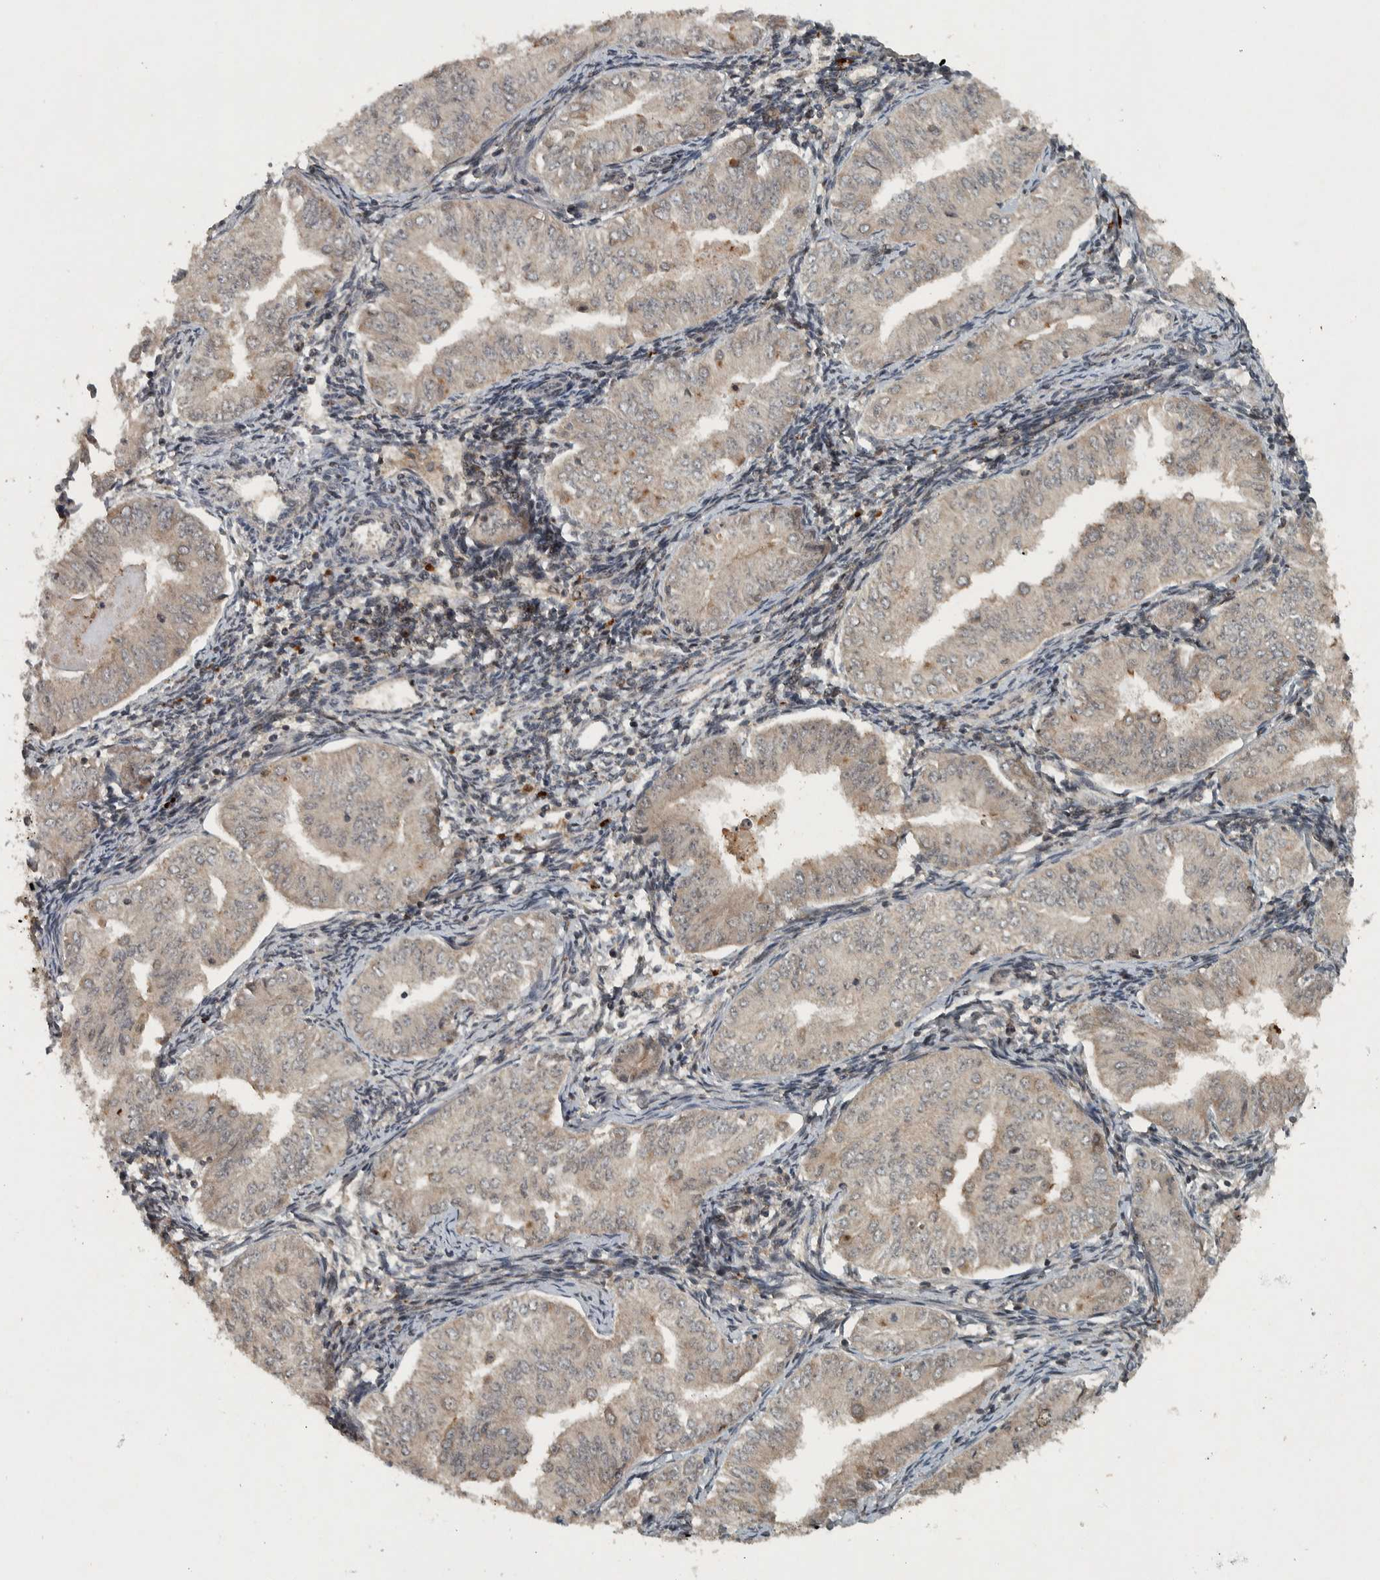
{"staining": {"intensity": "negative", "quantity": "none", "location": "none"}, "tissue": "endometrial cancer", "cell_type": "Tumor cells", "image_type": "cancer", "snomed": [{"axis": "morphology", "description": "Normal tissue, NOS"}, {"axis": "morphology", "description": "Adenocarcinoma, NOS"}, {"axis": "topography", "description": "Endometrium"}], "caption": "This is an IHC histopathology image of endometrial adenocarcinoma. There is no expression in tumor cells.", "gene": "KIFAP3", "patient": {"sex": "female", "age": 53}}